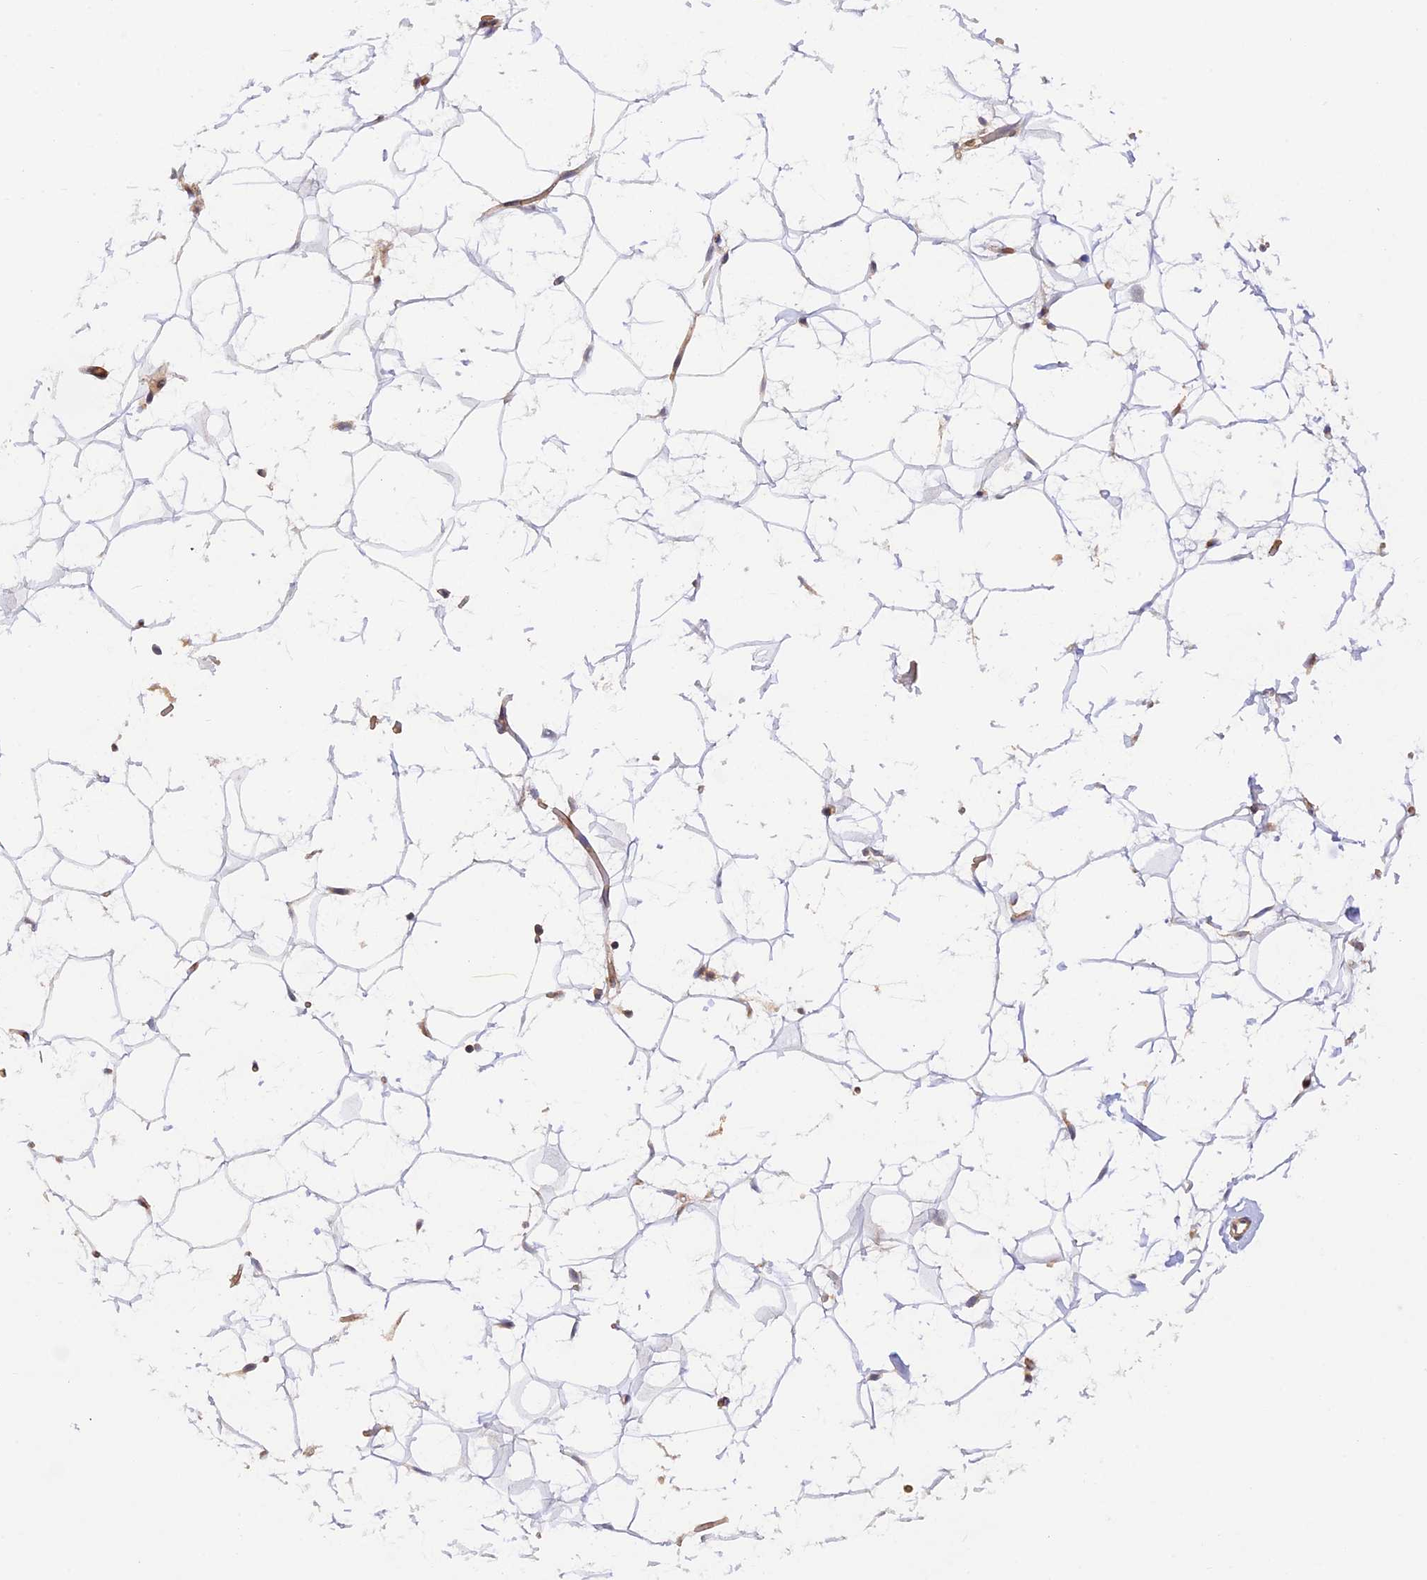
{"staining": {"intensity": "negative", "quantity": "none", "location": "none"}, "tissue": "adipose tissue", "cell_type": "Adipocytes", "image_type": "normal", "snomed": [{"axis": "morphology", "description": "Normal tissue, NOS"}, {"axis": "topography", "description": "Breast"}], "caption": "Adipose tissue was stained to show a protein in brown. There is no significant expression in adipocytes. (Brightfield microscopy of DAB immunohistochemistry at high magnification).", "gene": "WDFY4", "patient": {"sex": "female", "age": 26}}